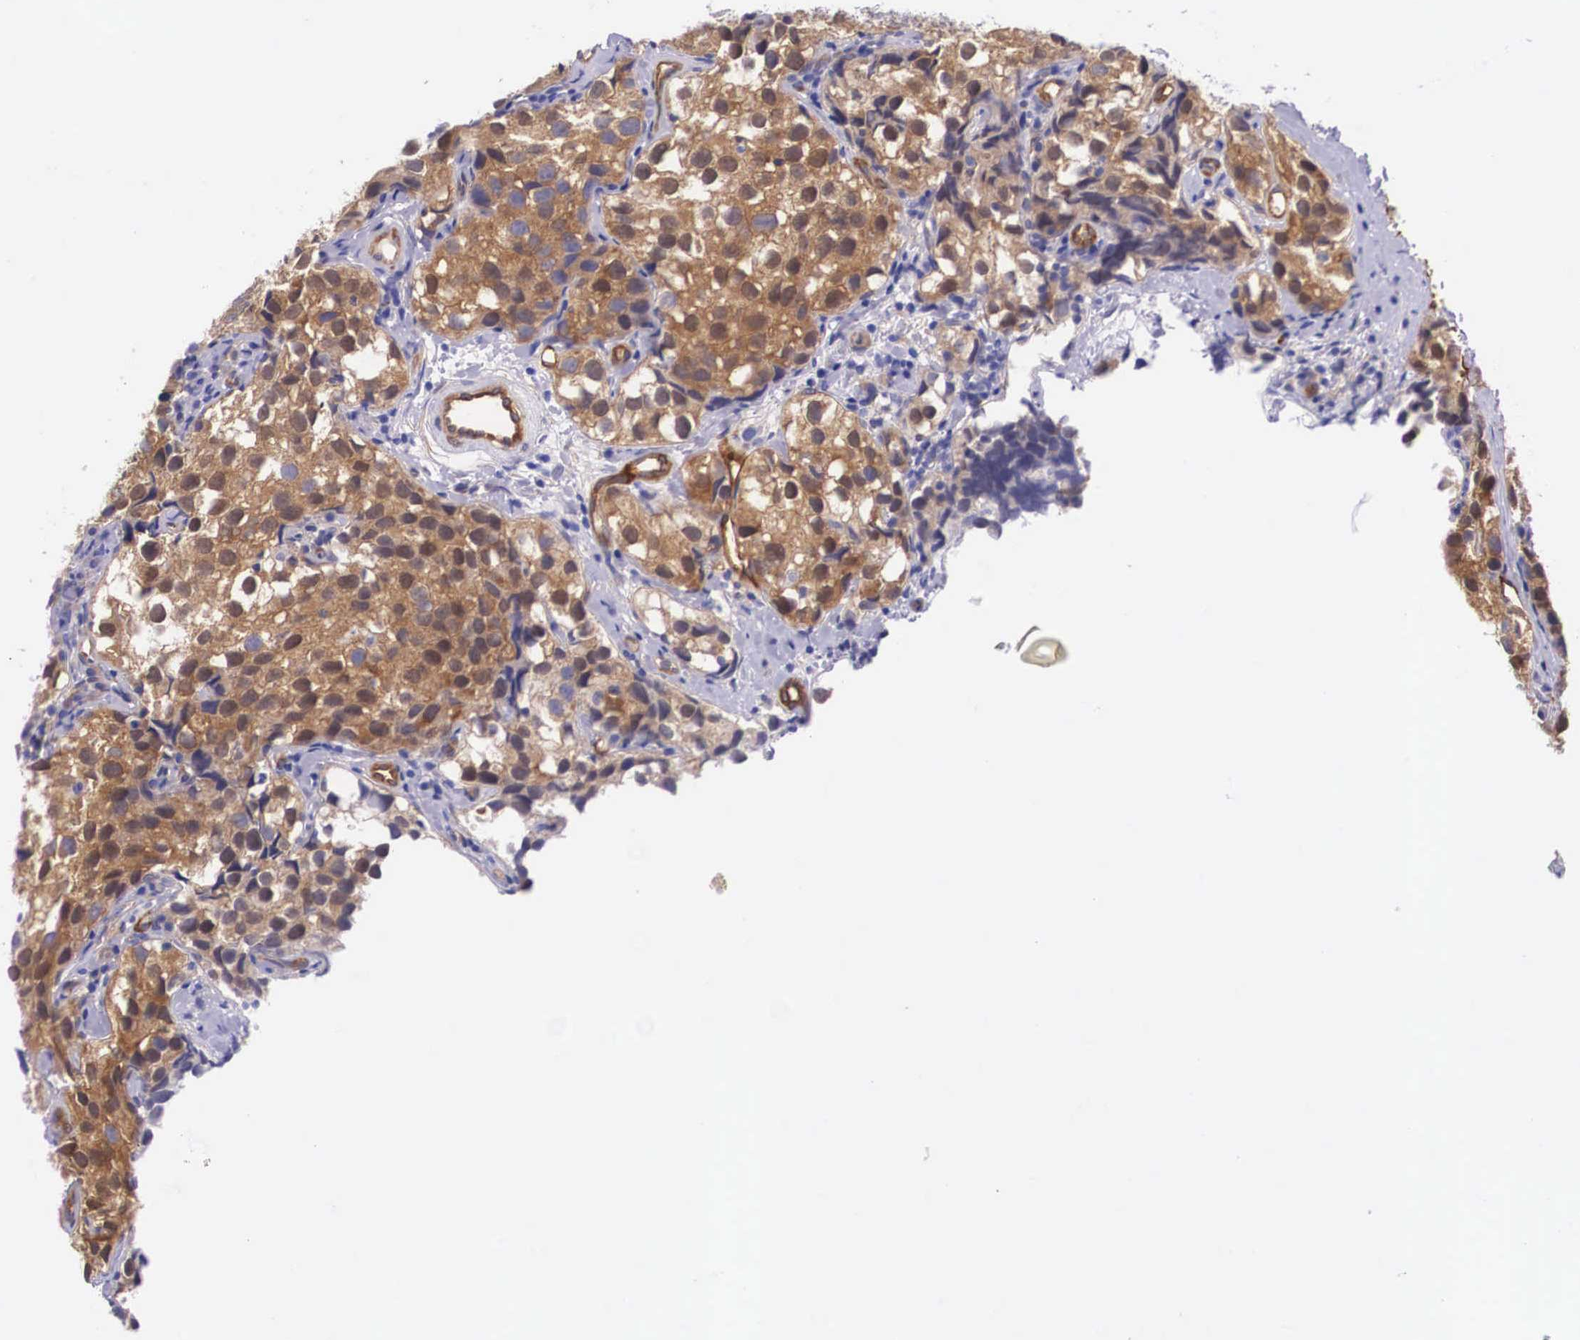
{"staining": {"intensity": "strong", "quantity": ">75%", "location": "cytoplasmic/membranous"}, "tissue": "testis cancer", "cell_type": "Tumor cells", "image_type": "cancer", "snomed": [{"axis": "morphology", "description": "Seminoma, NOS"}, {"axis": "topography", "description": "Testis"}], "caption": "The immunohistochemical stain shows strong cytoplasmic/membranous staining in tumor cells of testis cancer (seminoma) tissue.", "gene": "BCAR1", "patient": {"sex": "male", "age": 39}}